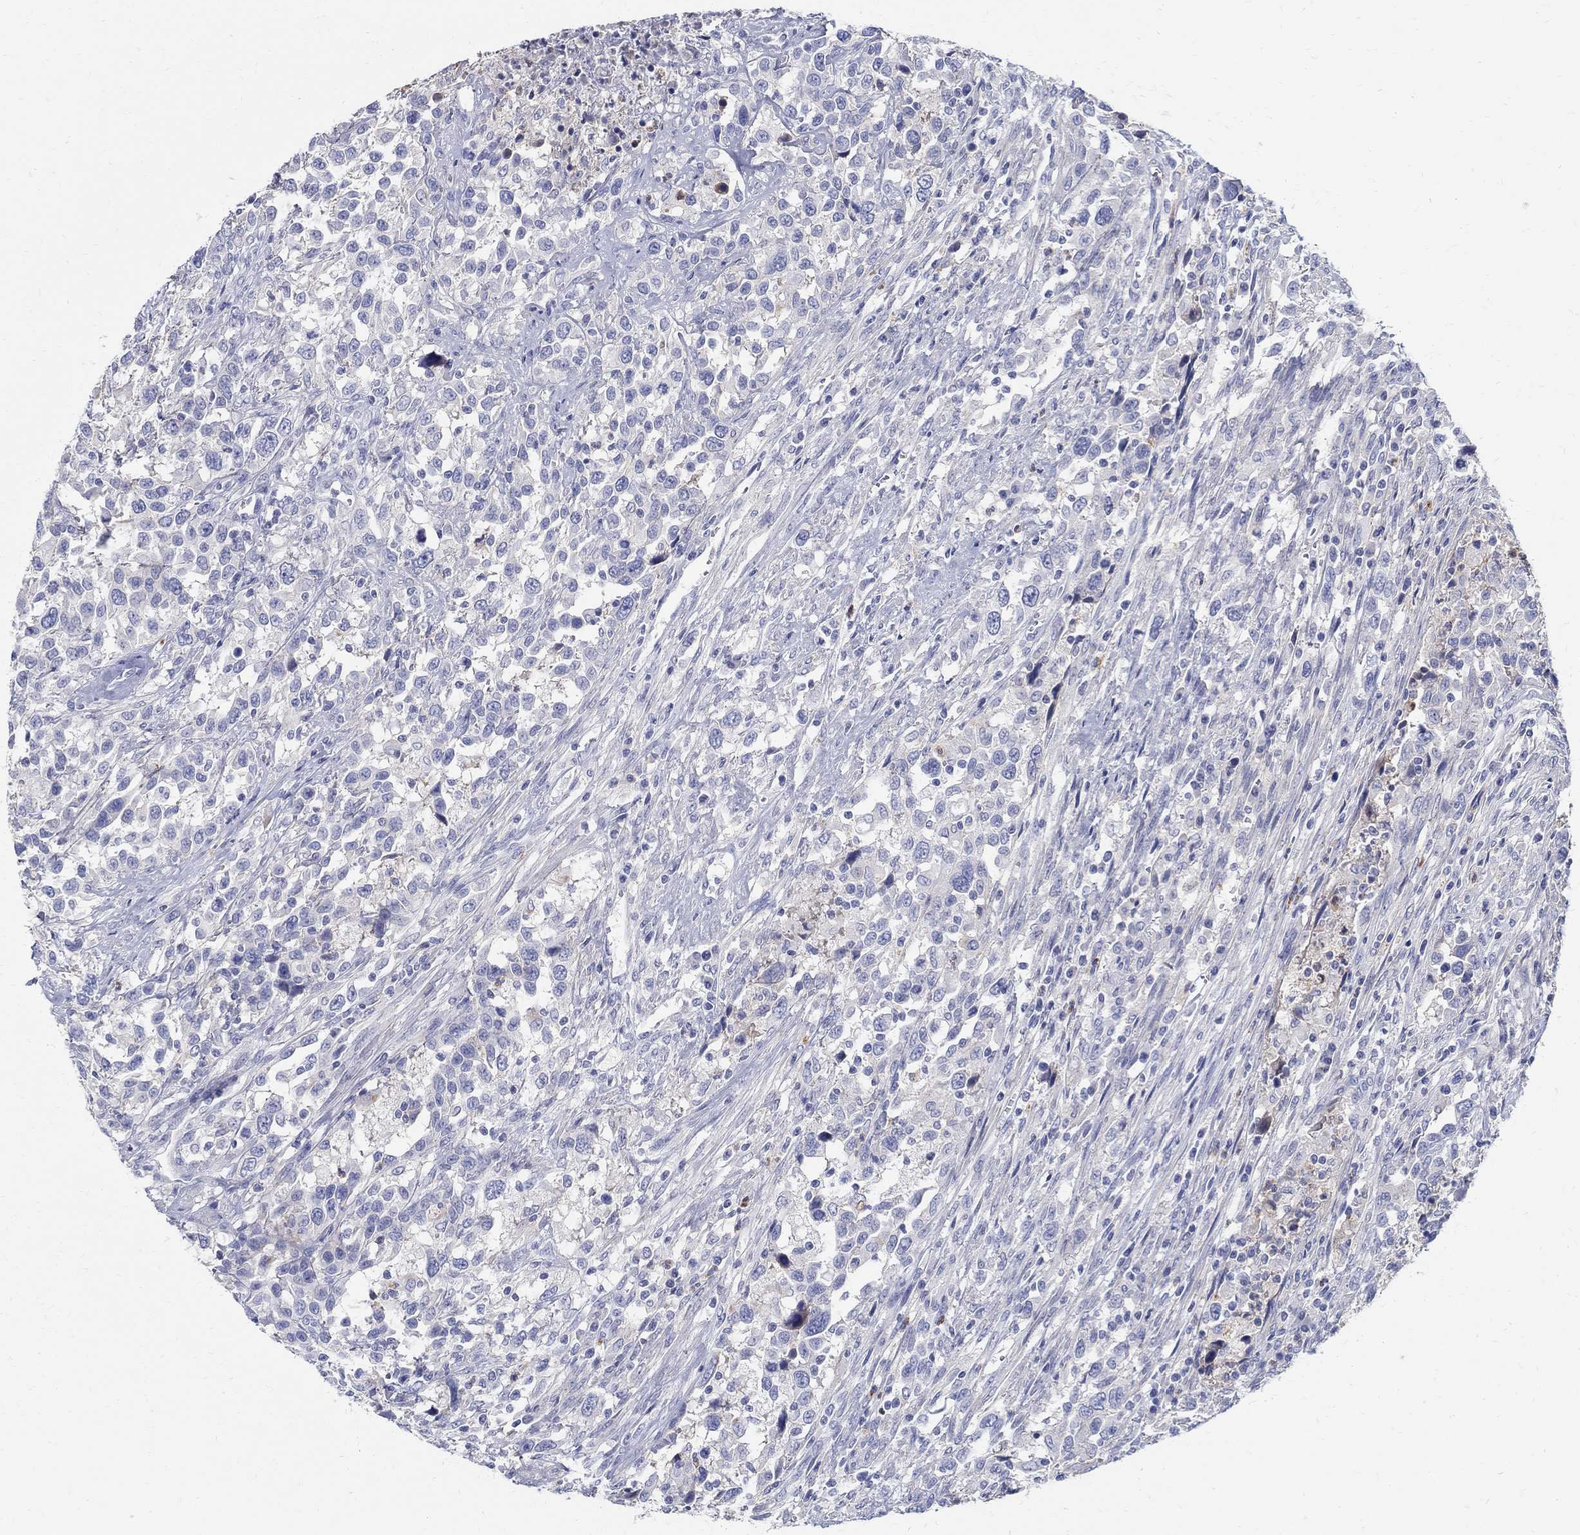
{"staining": {"intensity": "negative", "quantity": "none", "location": "none"}, "tissue": "urothelial cancer", "cell_type": "Tumor cells", "image_type": "cancer", "snomed": [{"axis": "morphology", "description": "Urothelial carcinoma, NOS"}, {"axis": "morphology", "description": "Urothelial carcinoma, High grade"}, {"axis": "topography", "description": "Urinary bladder"}], "caption": "This is an IHC photomicrograph of high-grade urothelial carcinoma. There is no expression in tumor cells.", "gene": "SOX2", "patient": {"sex": "female", "age": 64}}